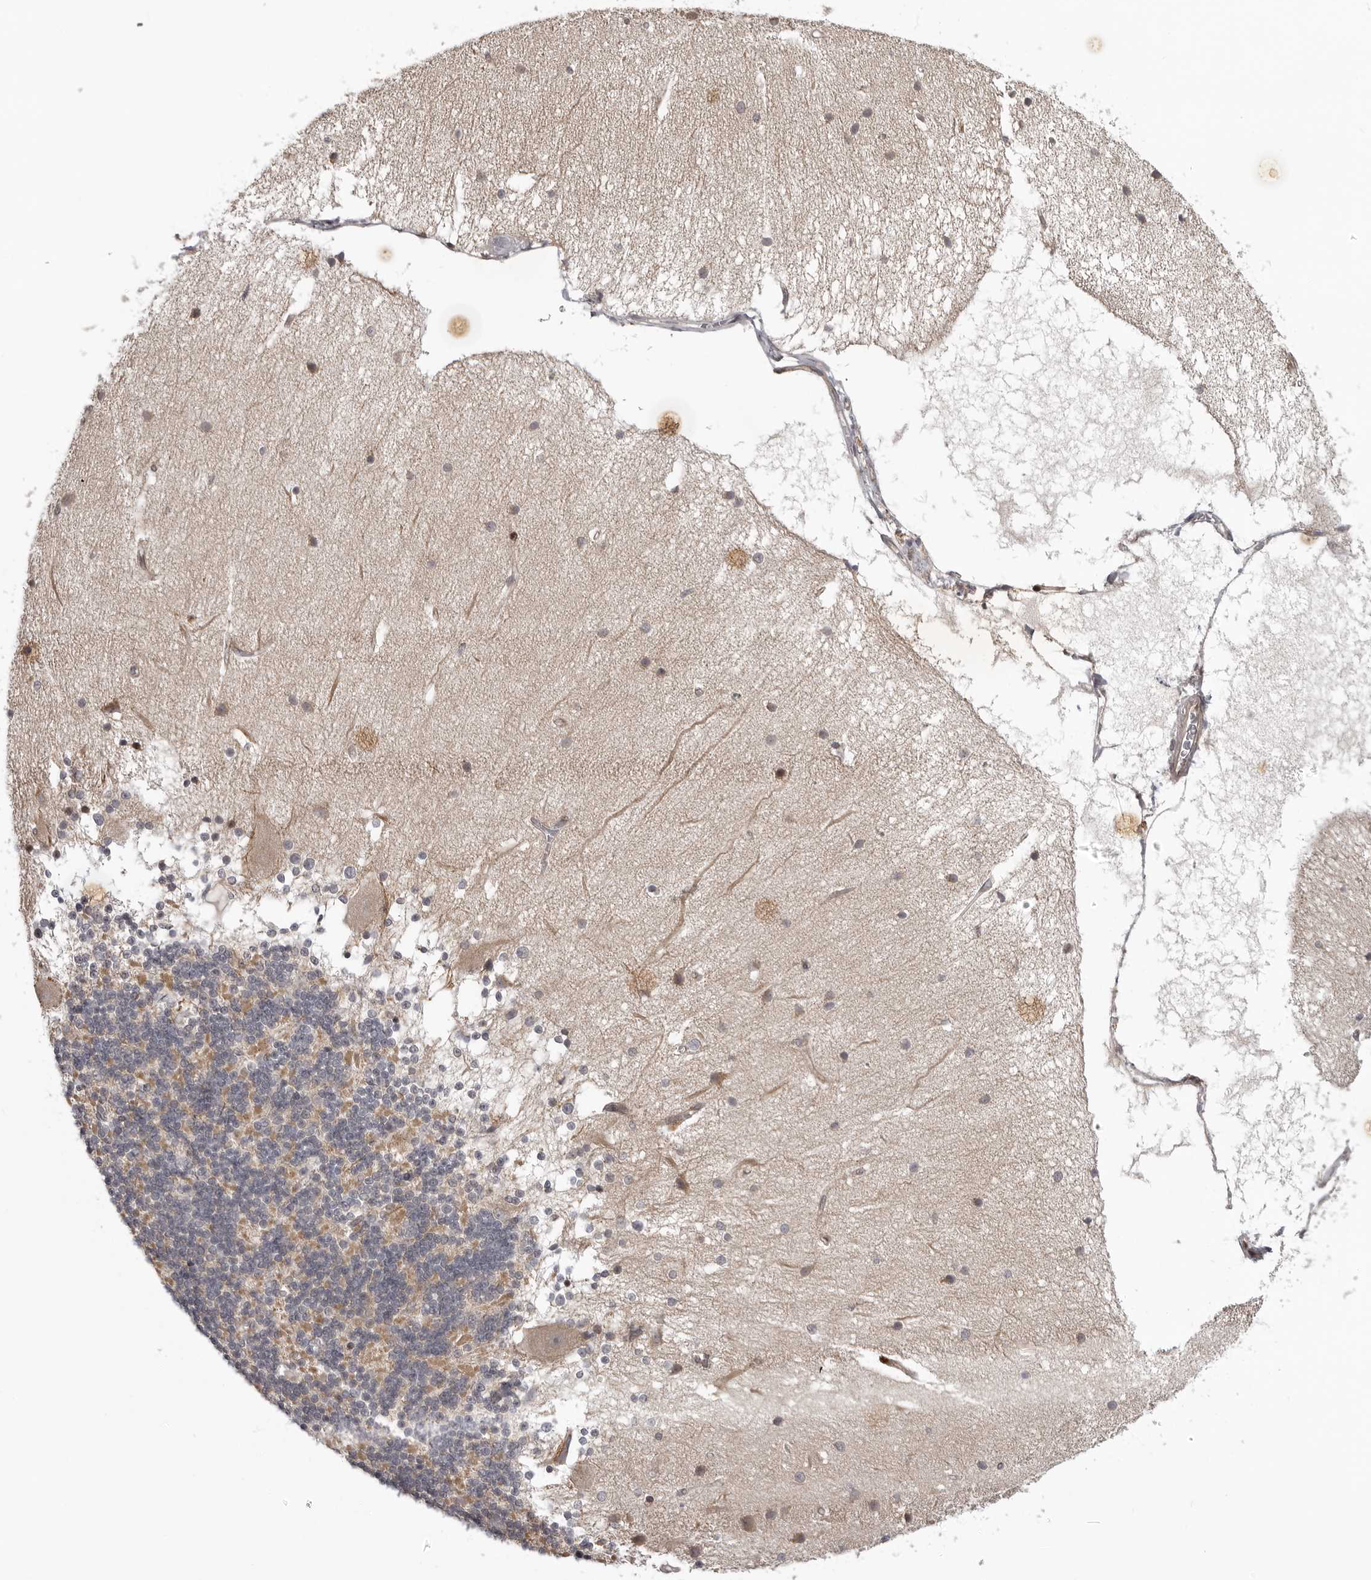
{"staining": {"intensity": "weak", "quantity": "<25%", "location": "cytoplasmic/membranous"}, "tissue": "cerebellum", "cell_type": "Cells in granular layer", "image_type": "normal", "snomed": [{"axis": "morphology", "description": "Normal tissue, NOS"}, {"axis": "topography", "description": "Cerebellum"}], "caption": "IHC photomicrograph of normal human cerebellum stained for a protein (brown), which demonstrates no positivity in cells in granular layer.", "gene": "ABL1", "patient": {"sex": "female", "age": 54}}